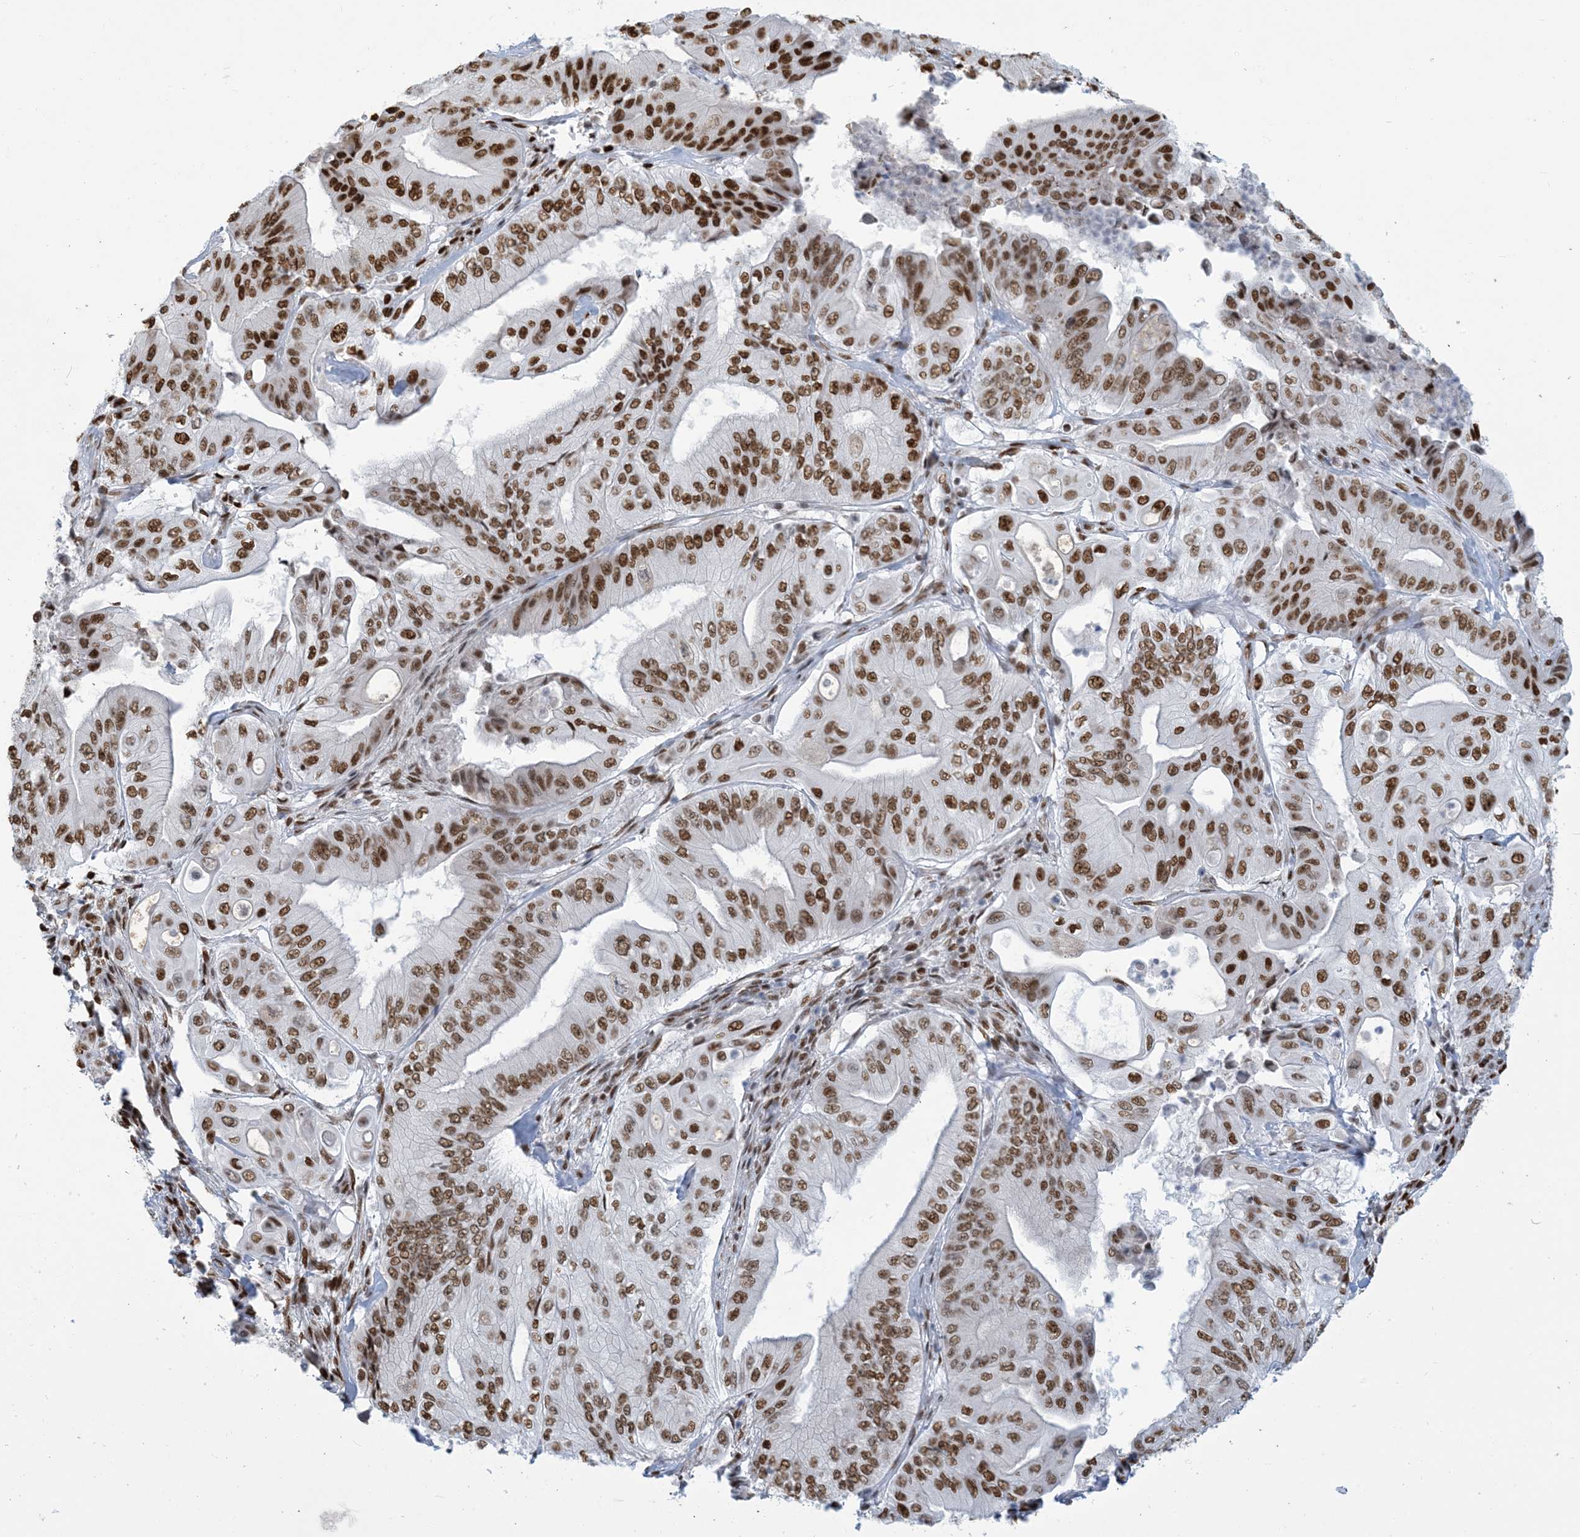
{"staining": {"intensity": "strong", "quantity": ">75%", "location": "nuclear"}, "tissue": "pancreatic cancer", "cell_type": "Tumor cells", "image_type": "cancer", "snomed": [{"axis": "morphology", "description": "Adenocarcinoma, NOS"}, {"axis": "topography", "description": "Pancreas"}], "caption": "Protein staining of pancreatic cancer tissue displays strong nuclear expression in about >75% of tumor cells.", "gene": "STAG1", "patient": {"sex": "female", "age": 77}}